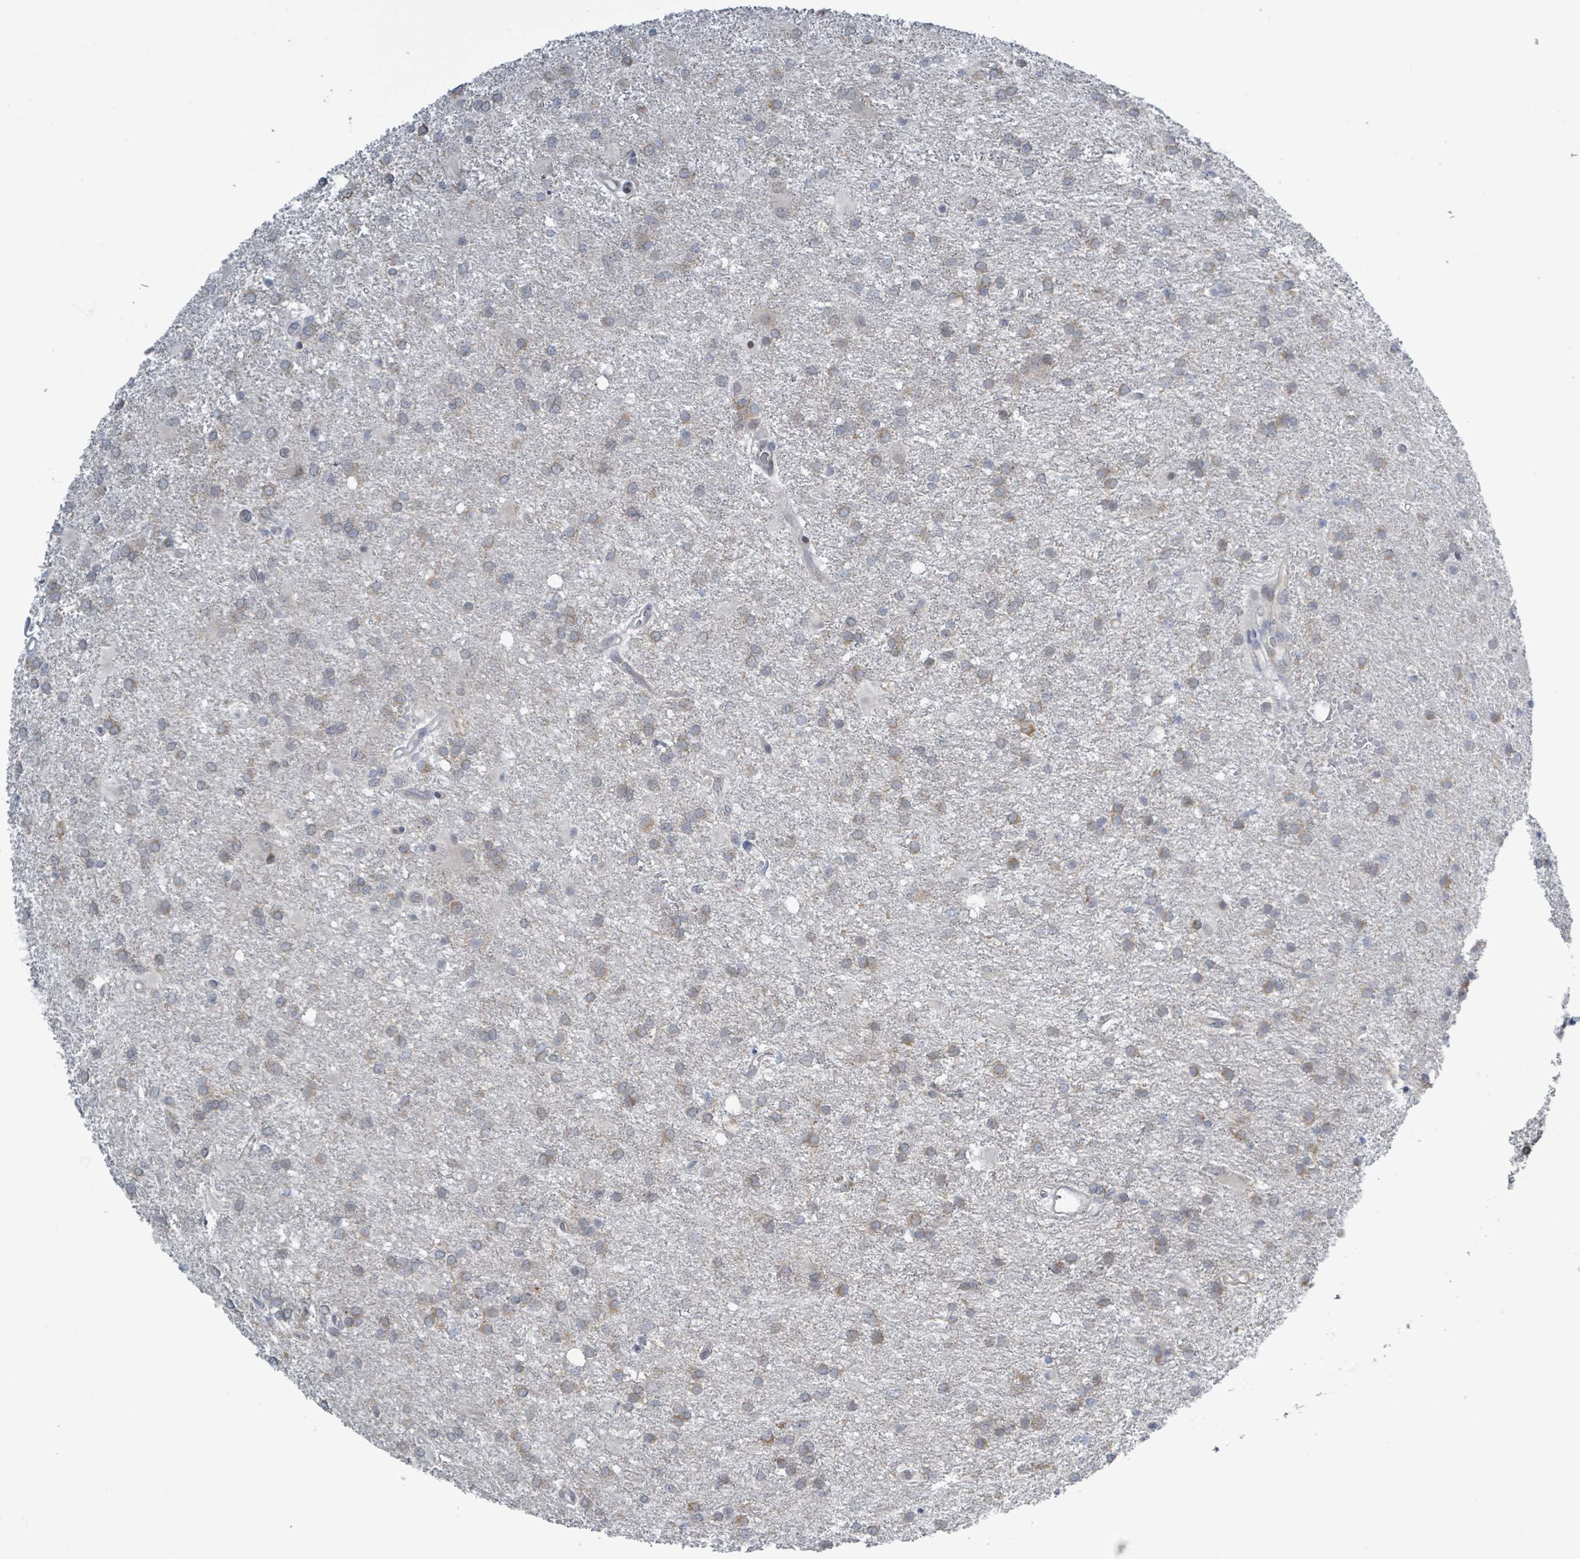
{"staining": {"intensity": "weak", "quantity": "25%-75%", "location": "cytoplasmic/membranous"}, "tissue": "glioma", "cell_type": "Tumor cells", "image_type": "cancer", "snomed": [{"axis": "morphology", "description": "Glioma, malignant, High grade"}, {"axis": "topography", "description": "Brain"}], "caption": "This is a micrograph of immunohistochemistry (IHC) staining of glioma, which shows weak positivity in the cytoplasmic/membranous of tumor cells.", "gene": "RPL32", "patient": {"sex": "female", "age": 50}}